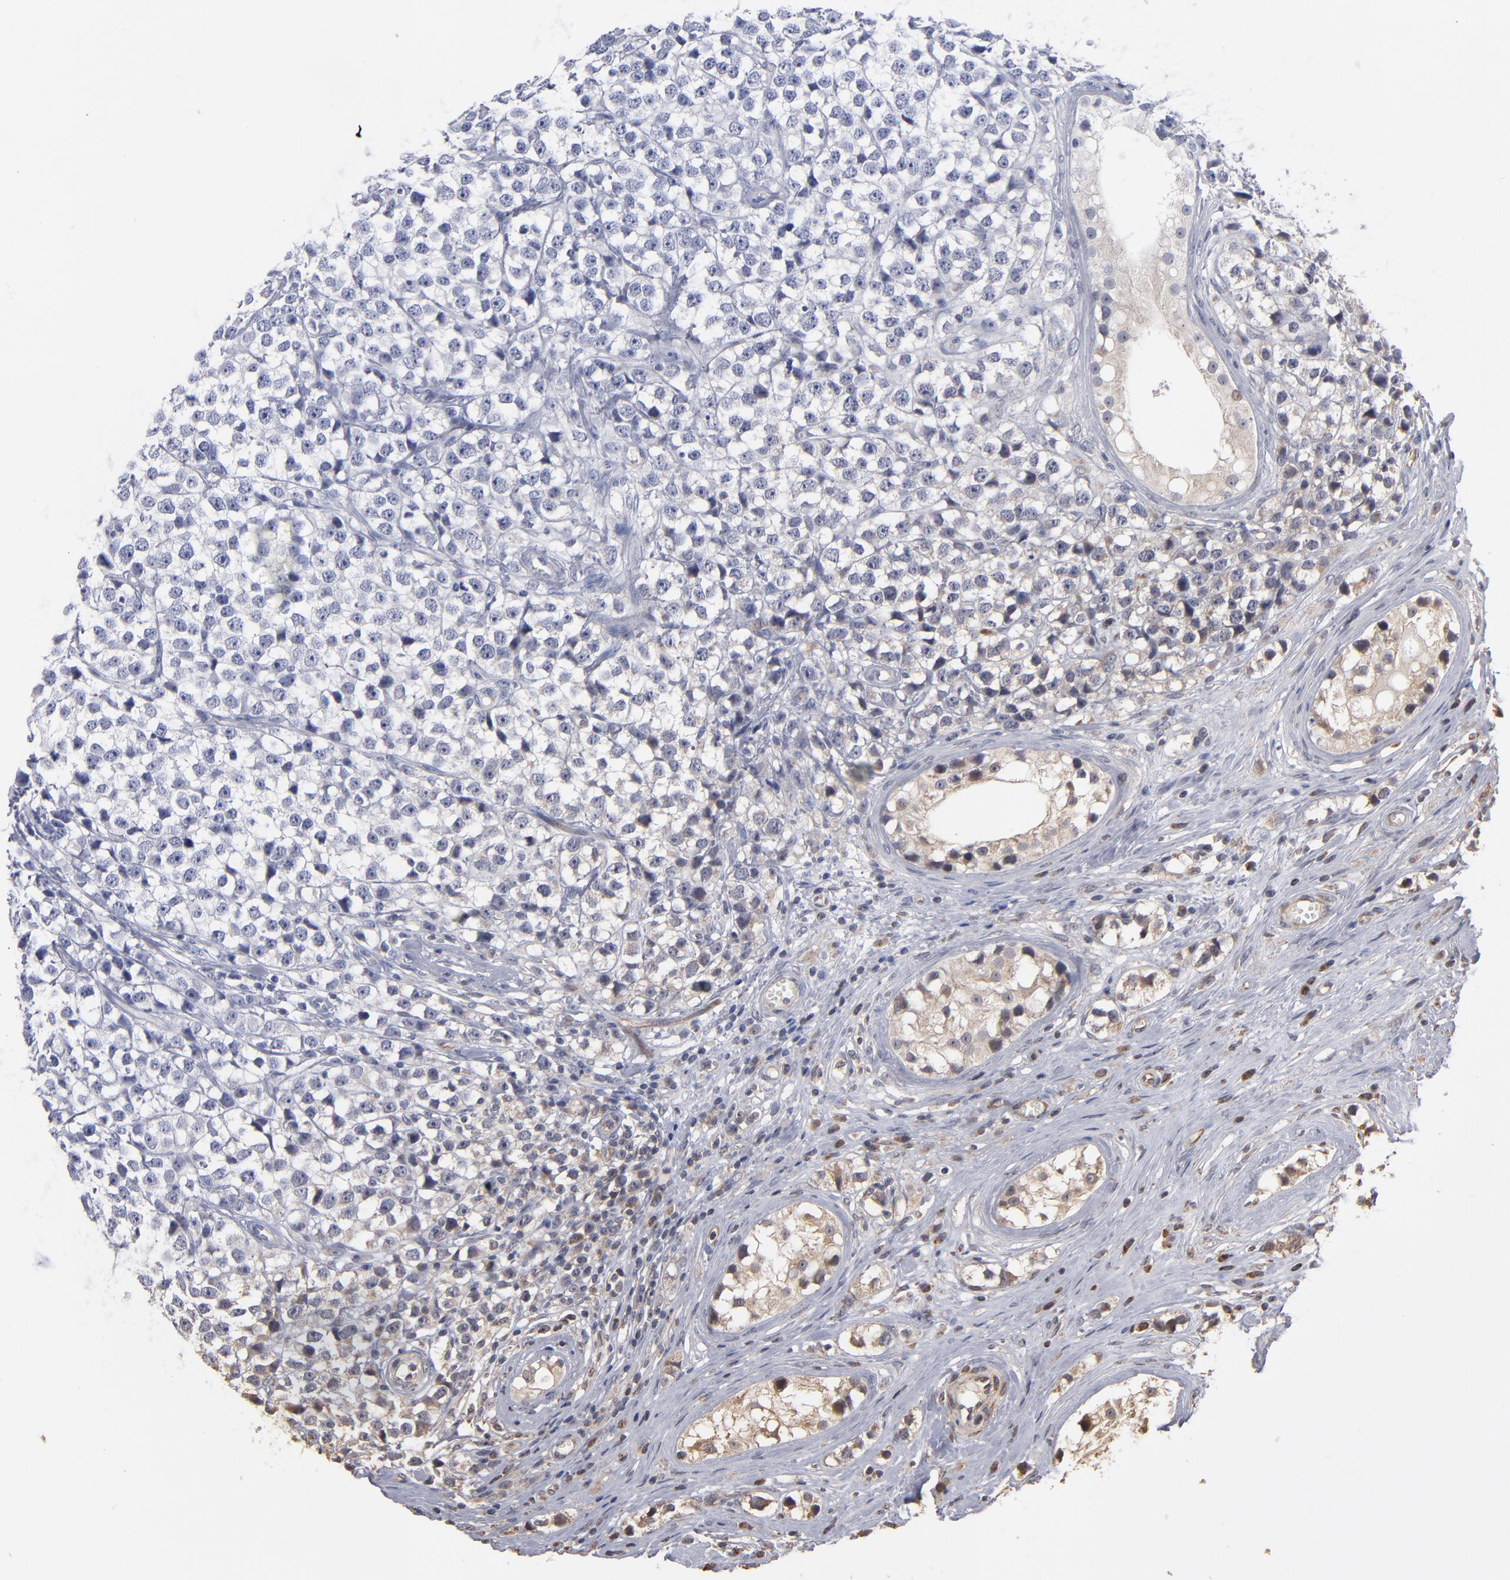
{"staining": {"intensity": "weak", "quantity": ">75%", "location": "cytoplasmic/membranous"}, "tissue": "testis cancer", "cell_type": "Tumor cells", "image_type": "cancer", "snomed": [{"axis": "morphology", "description": "Seminoma, NOS"}, {"axis": "topography", "description": "Testis"}], "caption": "About >75% of tumor cells in human seminoma (testis) reveal weak cytoplasmic/membranous protein staining as visualized by brown immunohistochemical staining.", "gene": "MIPOL1", "patient": {"sex": "male", "age": 25}}